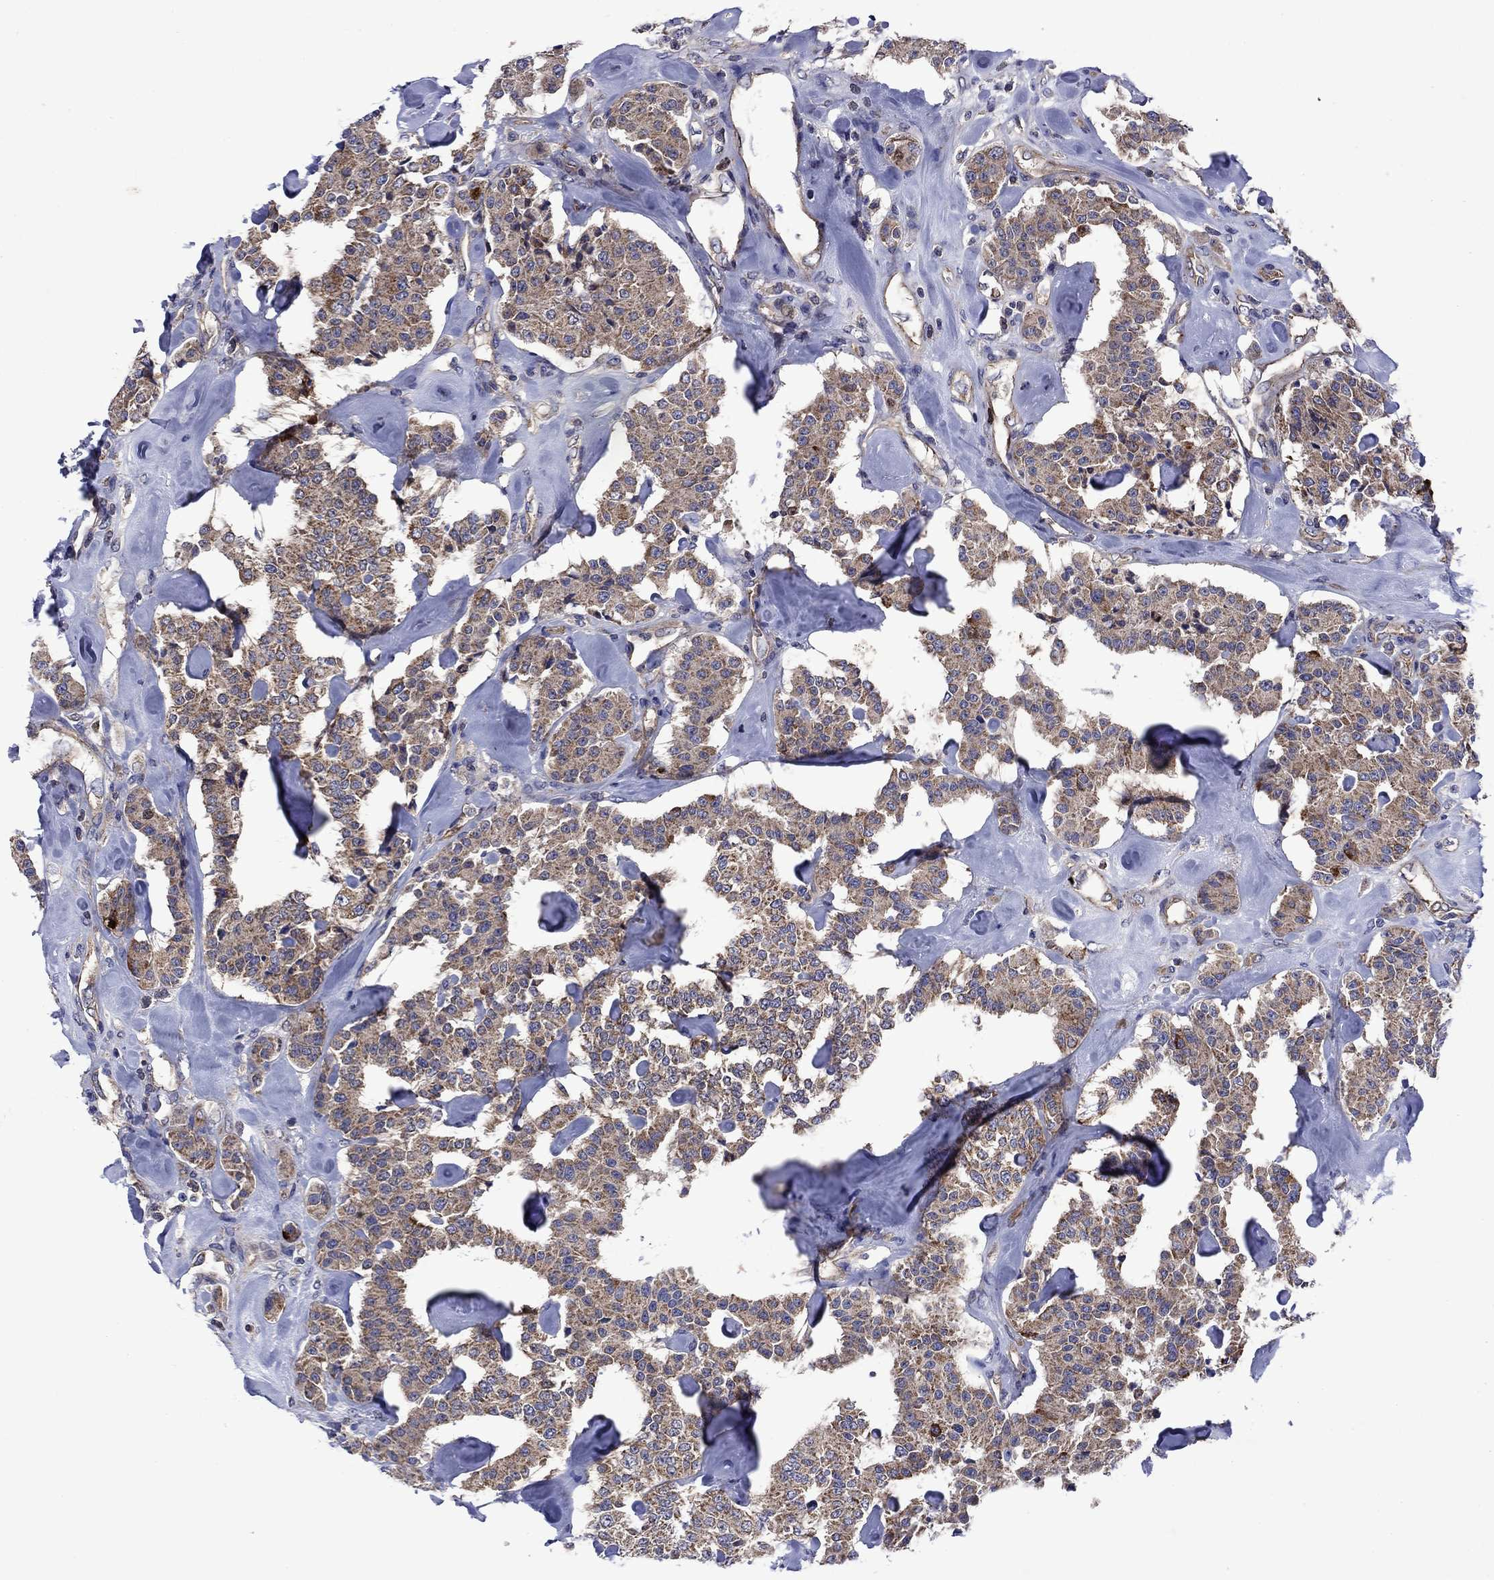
{"staining": {"intensity": "moderate", "quantity": ">75%", "location": "cytoplasmic/membranous"}, "tissue": "carcinoid", "cell_type": "Tumor cells", "image_type": "cancer", "snomed": [{"axis": "morphology", "description": "Carcinoid, malignant, NOS"}, {"axis": "topography", "description": "Pancreas"}], "caption": "Carcinoid stained with immunohistochemistry displays moderate cytoplasmic/membranous positivity in about >75% of tumor cells.", "gene": "KIF22", "patient": {"sex": "male", "age": 41}}